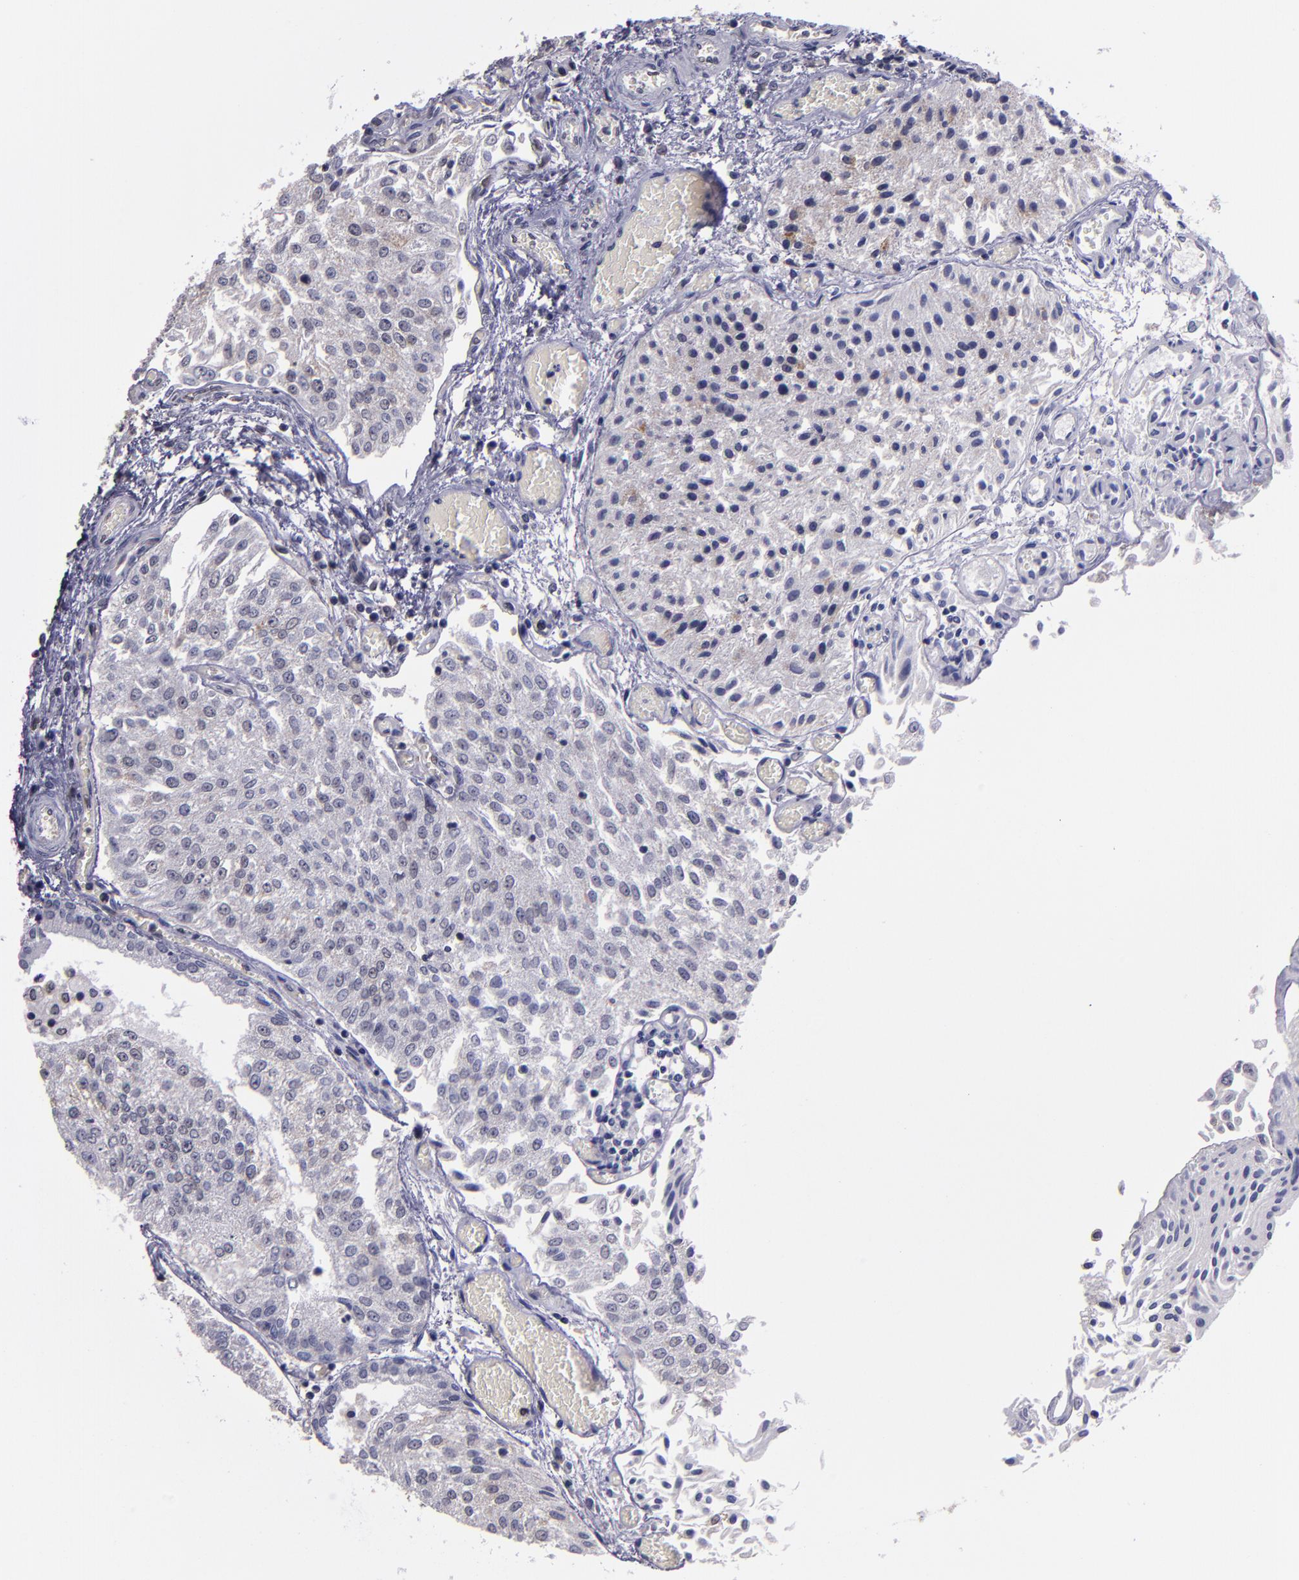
{"staining": {"intensity": "weak", "quantity": "<25%", "location": "cytoplasmic/membranous"}, "tissue": "urothelial cancer", "cell_type": "Tumor cells", "image_type": "cancer", "snomed": [{"axis": "morphology", "description": "Urothelial carcinoma, Low grade"}, {"axis": "topography", "description": "Urinary bladder"}], "caption": "This micrograph is of urothelial cancer stained with immunohistochemistry to label a protein in brown with the nuclei are counter-stained blue. There is no staining in tumor cells. (Immunohistochemistry (ihc), brightfield microscopy, high magnification).", "gene": "CEBPE", "patient": {"sex": "male", "age": 86}}